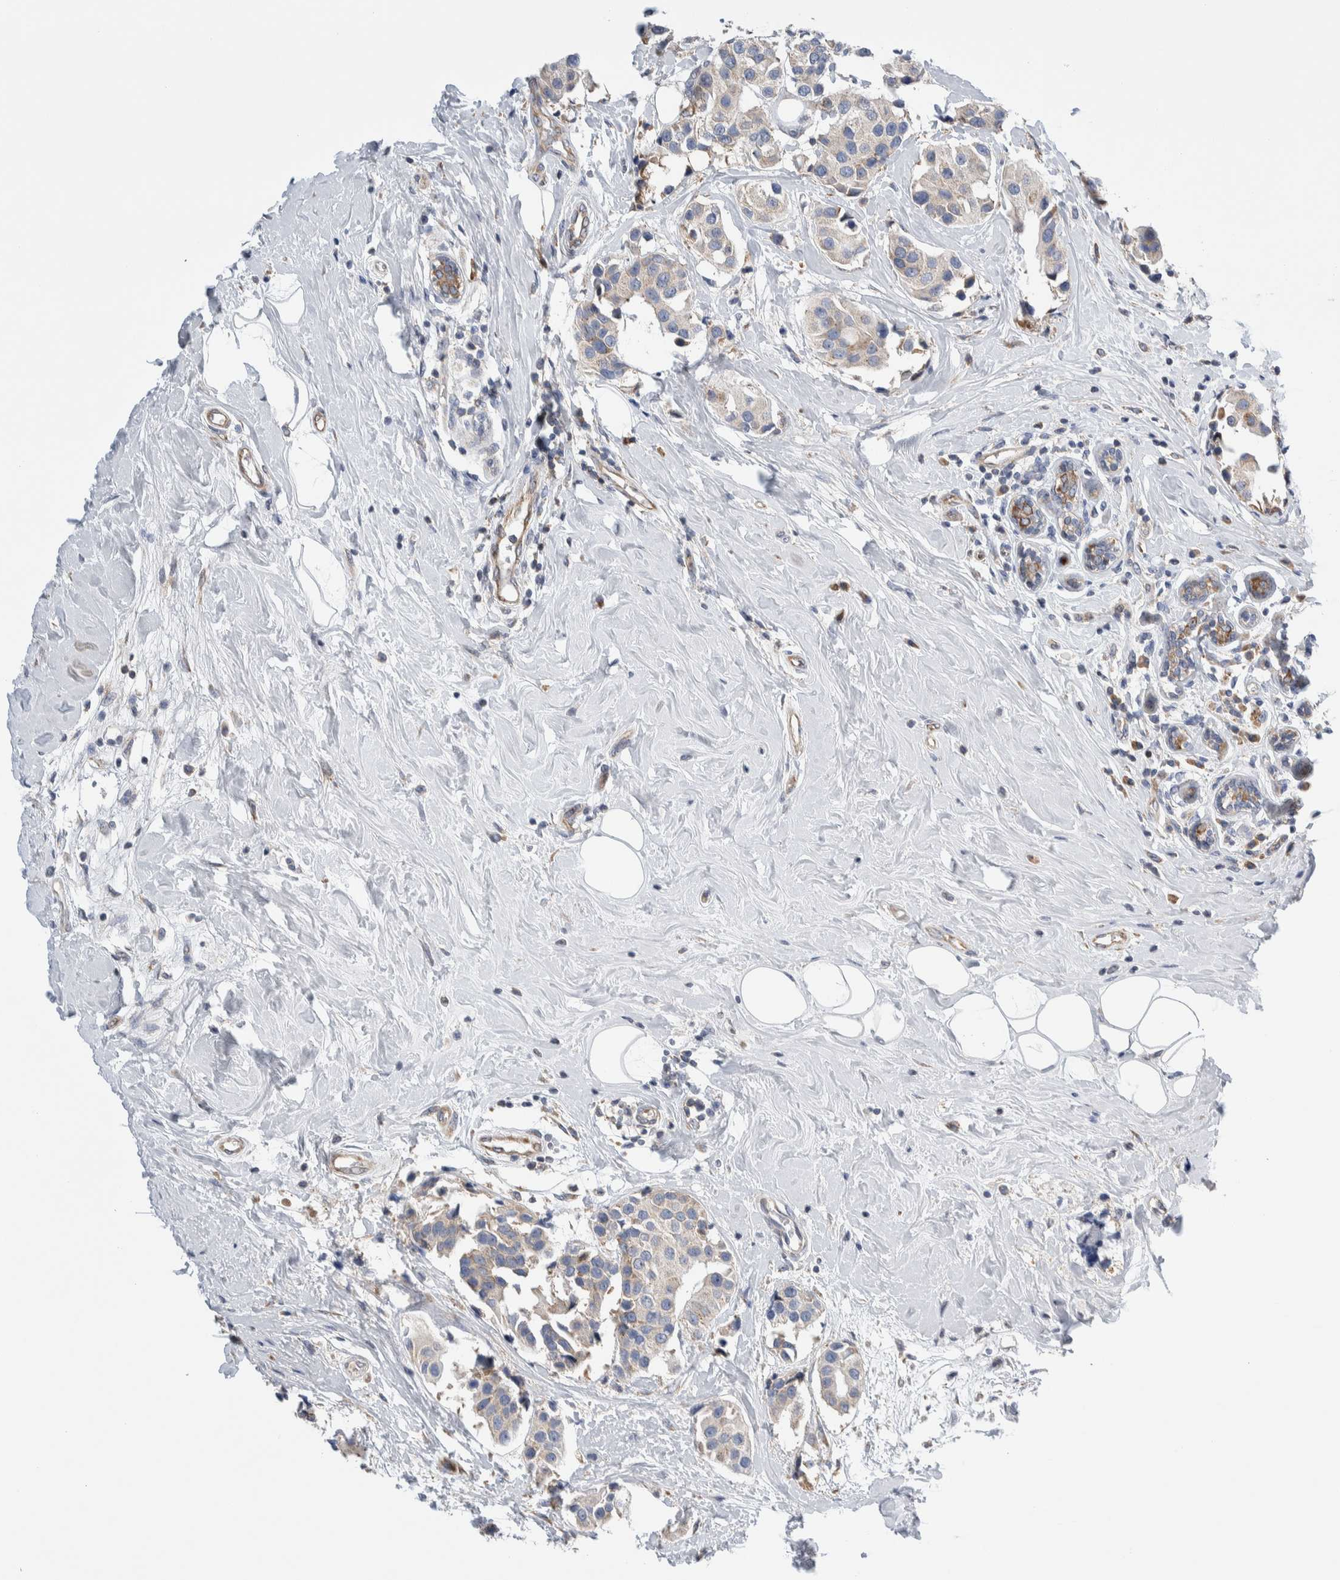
{"staining": {"intensity": "weak", "quantity": ">75%", "location": "cytoplasmic/membranous"}, "tissue": "breast cancer", "cell_type": "Tumor cells", "image_type": "cancer", "snomed": [{"axis": "morphology", "description": "Normal tissue, NOS"}, {"axis": "morphology", "description": "Duct carcinoma"}, {"axis": "topography", "description": "Breast"}], "caption": "Breast cancer (invasive ductal carcinoma) stained with a protein marker displays weak staining in tumor cells.", "gene": "RACK1", "patient": {"sex": "female", "age": 39}}